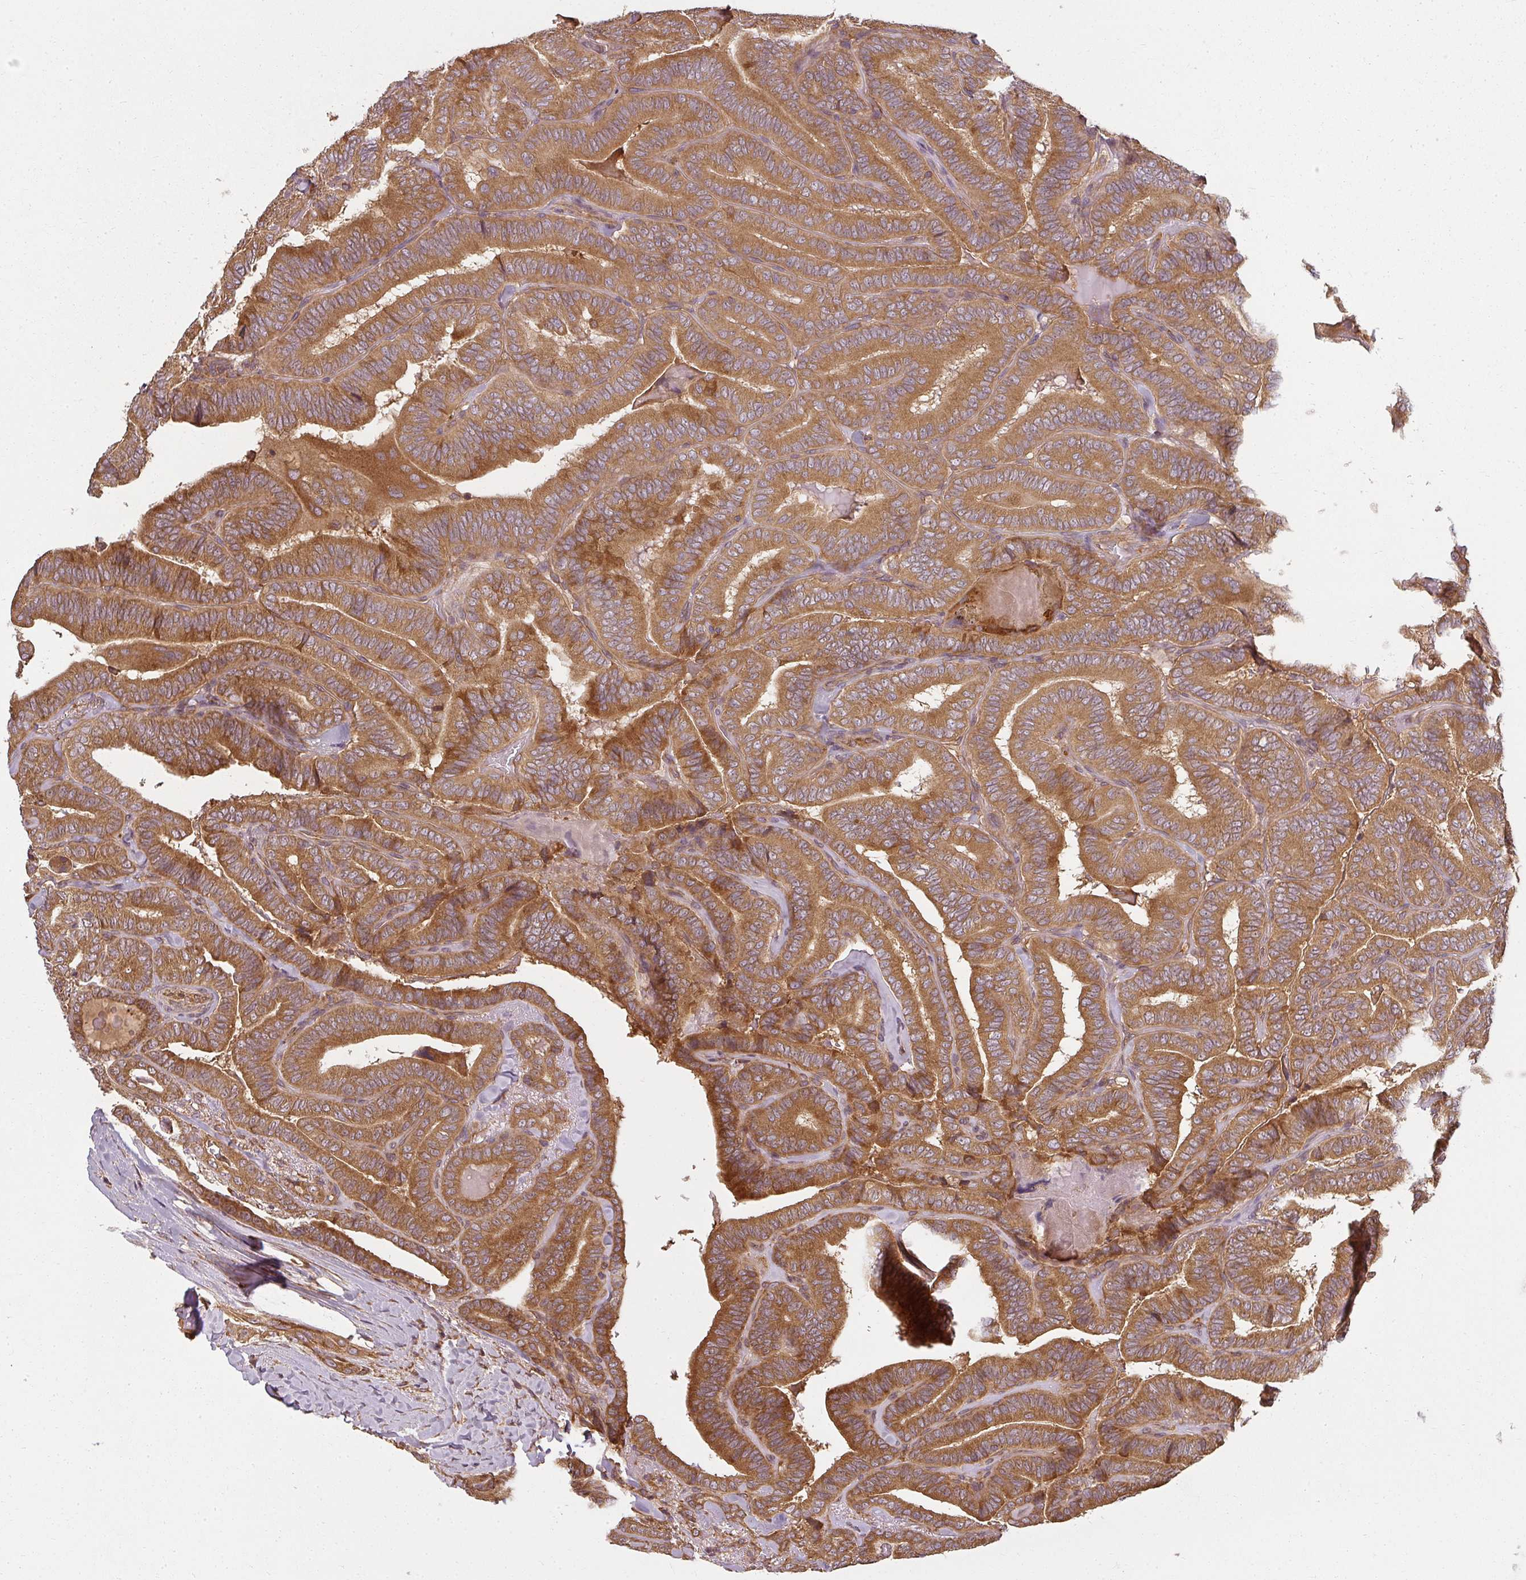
{"staining": {"intensity": "strong", "quantity": ">75%", "location": "cytoplasmic/membranous"}, "tissue": "thyroid cancer", "cell_type": "Tumor cells", "image_type": "cancer", "snomed": [{"axis": "morphology", "description": "Papillary adenocarcinoma, NOS"}, {"axis": "topography", "description": "Thyroid gland"}], "caption": "Papillary adenocarcinoma (thyroid) was stained to show a protein in brown. There is high levels of strong cytoplasmic/membranous expression in about >75% of tumor cells. The protein is shown in brown color, while the nuclei are stained blue.", "gene": "RPL24", "patient": {"sex": "male", "age": 61}}